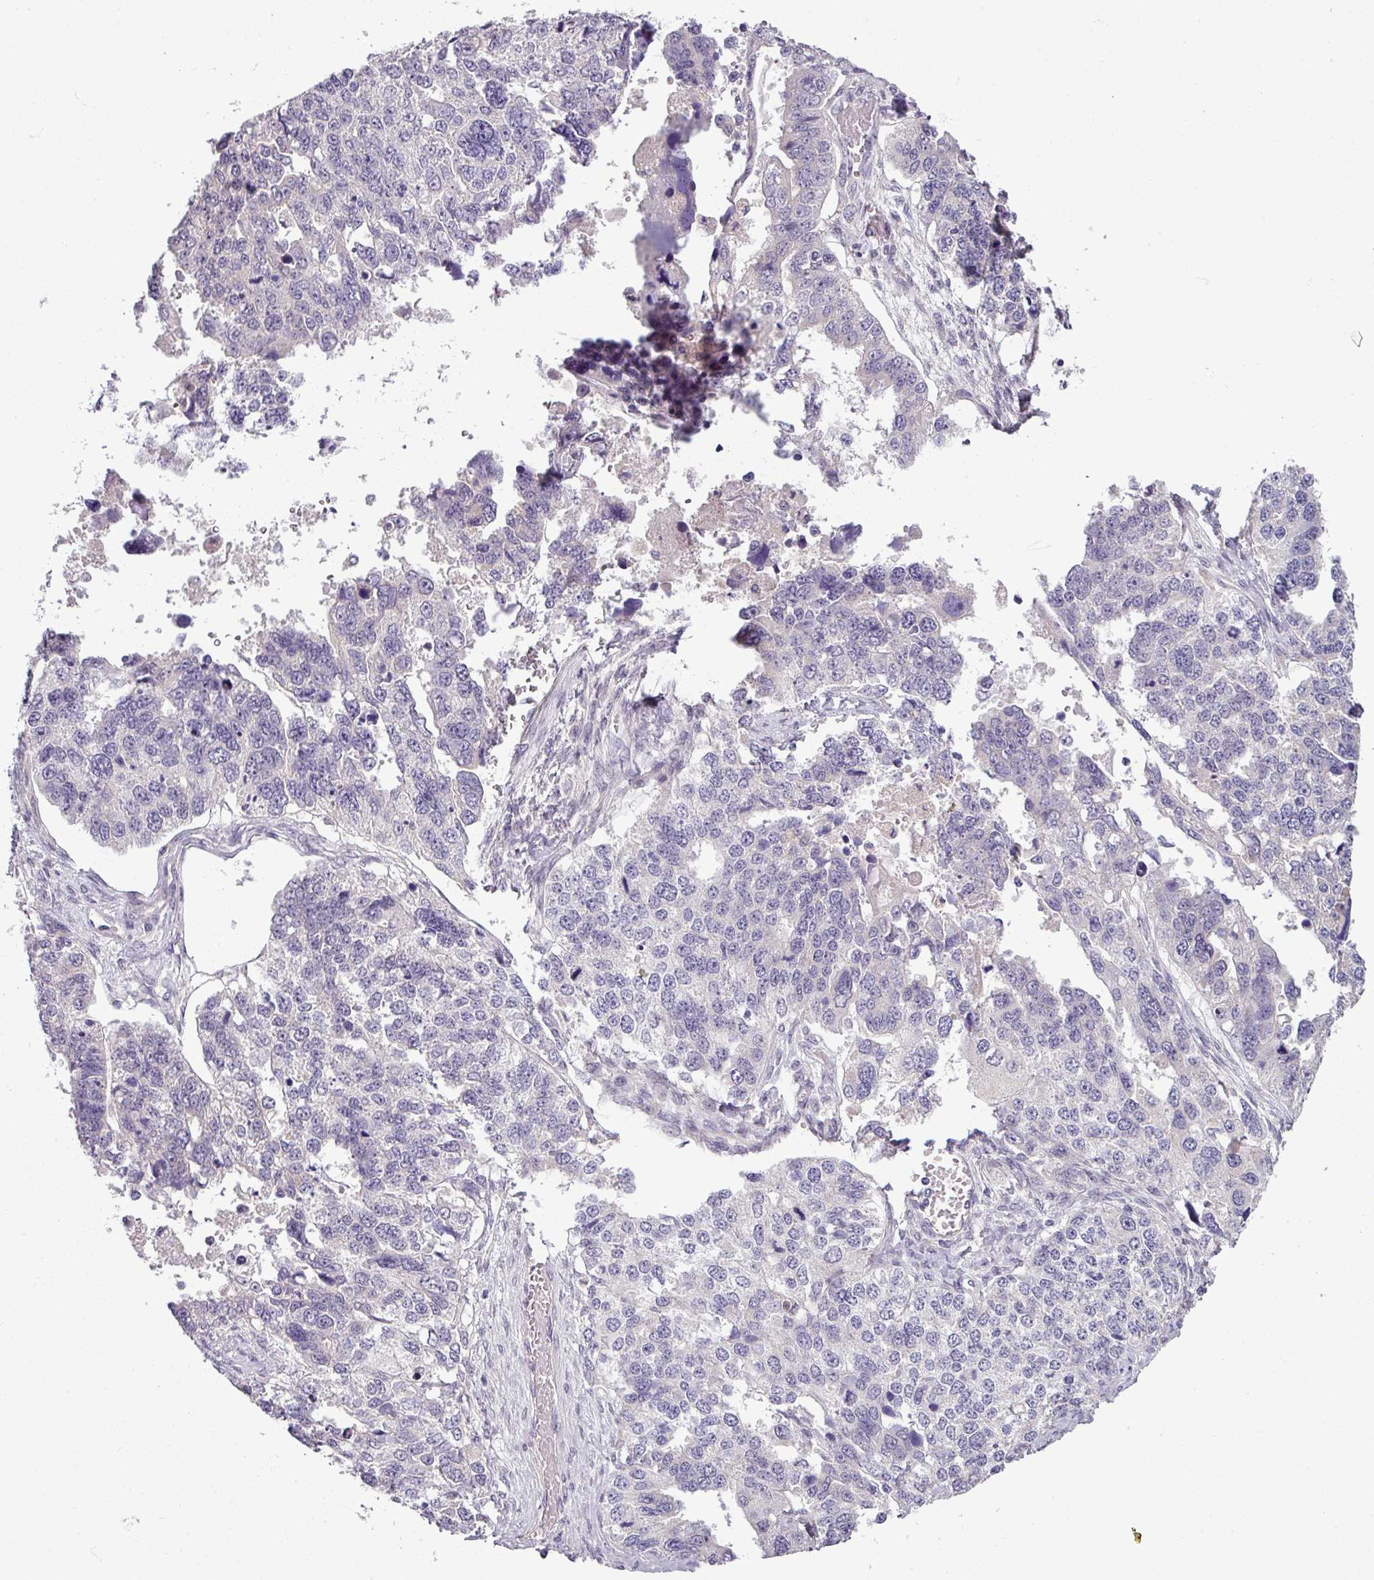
{"staining": {"intensity": "negative", "quantity": "none", "location": "none"}, "tissue": "ovarian cancer", "cell_type": "Tumor cells", "image_type": "cancer", "snomed": [{"axis": "morphology", "description": "Cystadenocarcinoma, serous, NOS"}, {"axis": "topography", "description": "Ovary"}], "caption": "Immunohistochemical staining of ovarian cancer shows no significant staining in tumor cells.", "gene": "UVSSA", "patient": {"sex": "female", "age": 76}}